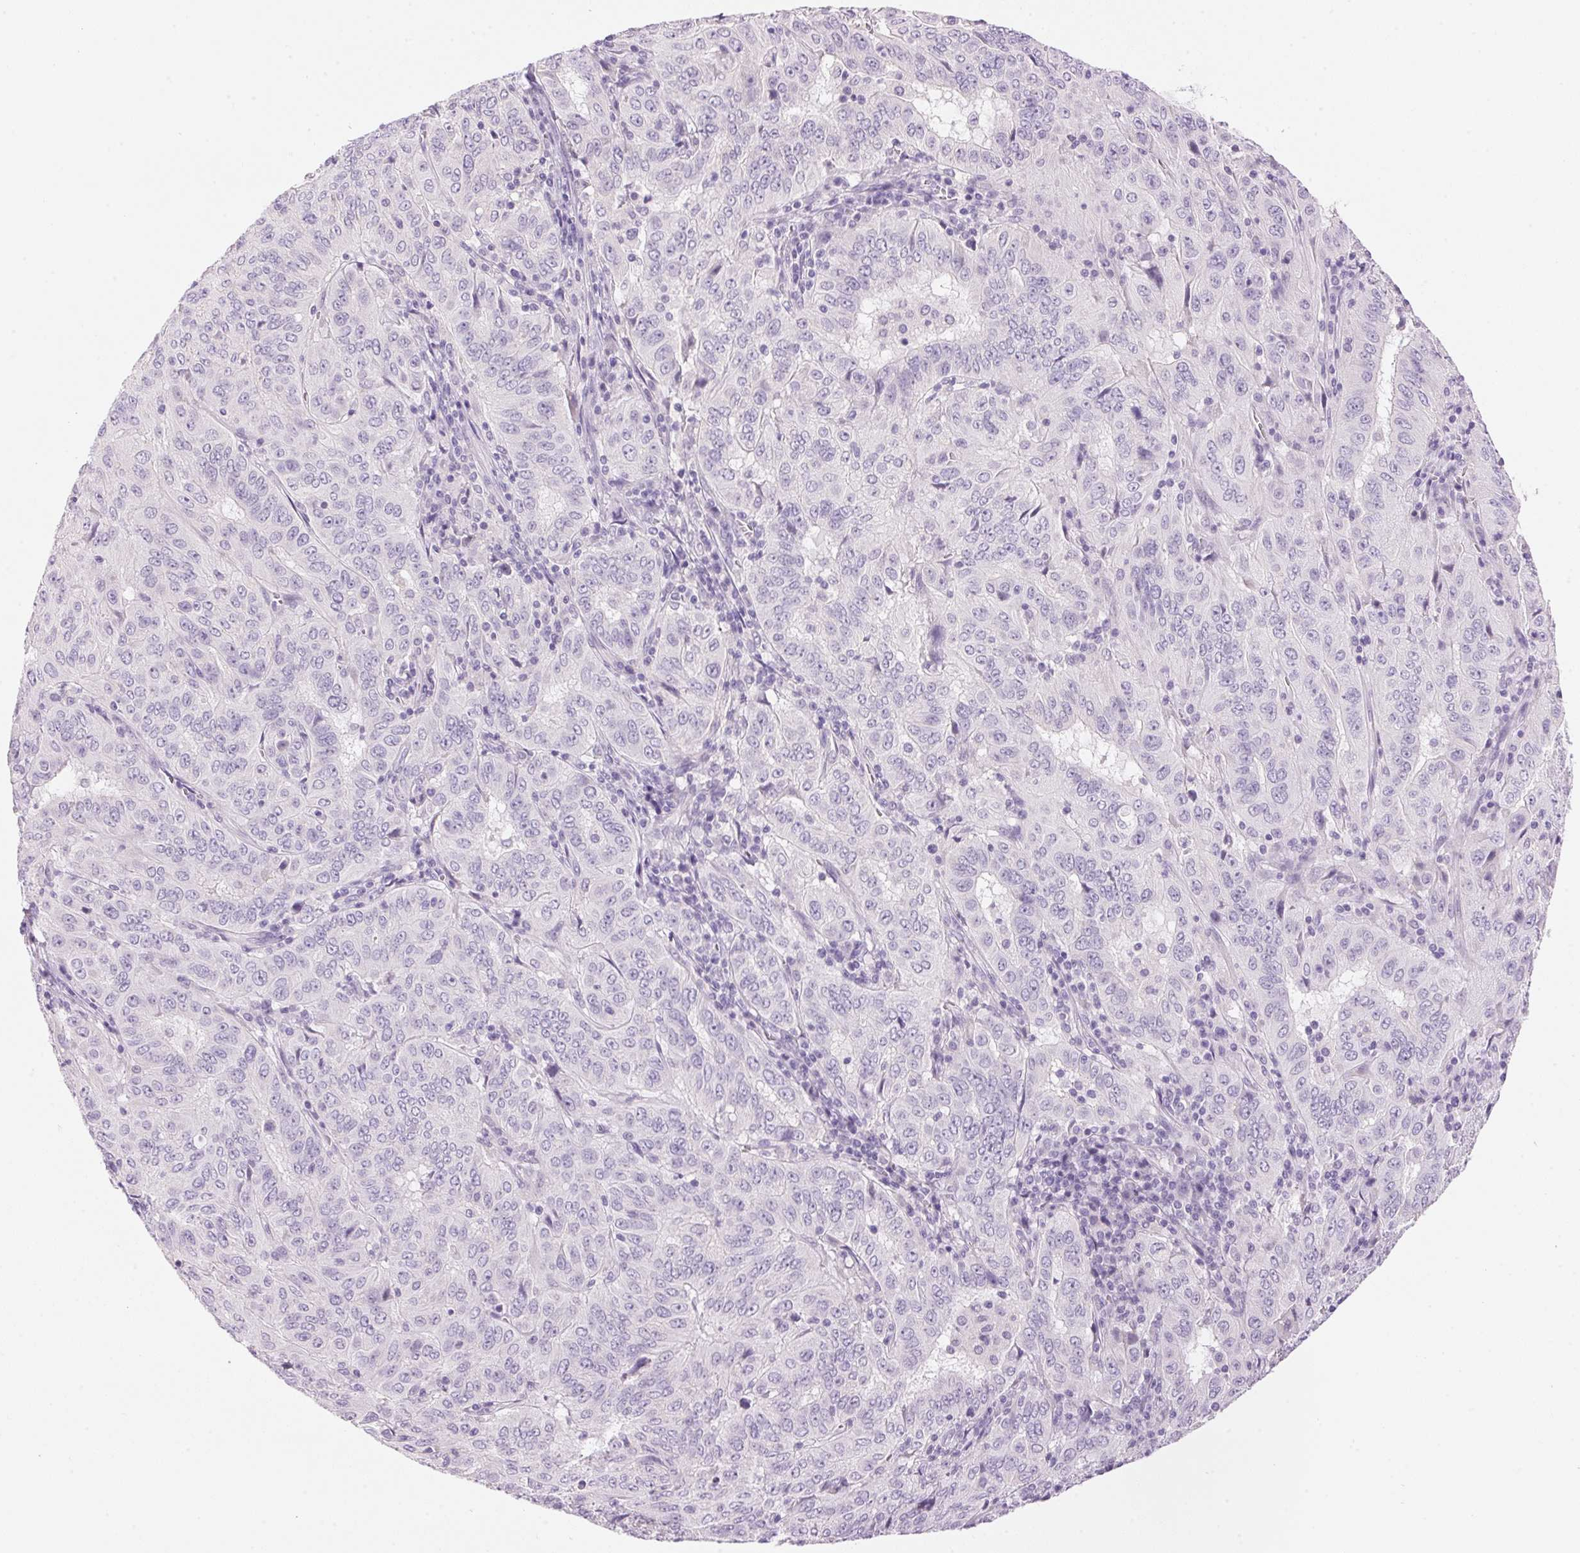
{"staining": {"intensity": "negative", "quantity": "none", "location": "none"}, "tissue": "pancreatic cancer", "cell_type": "Tumor cells", "image_type": "cancer", "snomed": [{"axis": "morphology", "description": "Adenocarcinoma, NOS"}, {"axis": "topography", "description": "Pancreas"}], "caption": "Immunohistochemistry micrograph of neoplastic tissue: human pancreatic cancer stained with DAB (3,3'-diaminobenzidine) demonstrates no significant protein positivity in tumor cells.", "gene": "HSD17B2", "patient": {"sex": "male", "age": 63}}